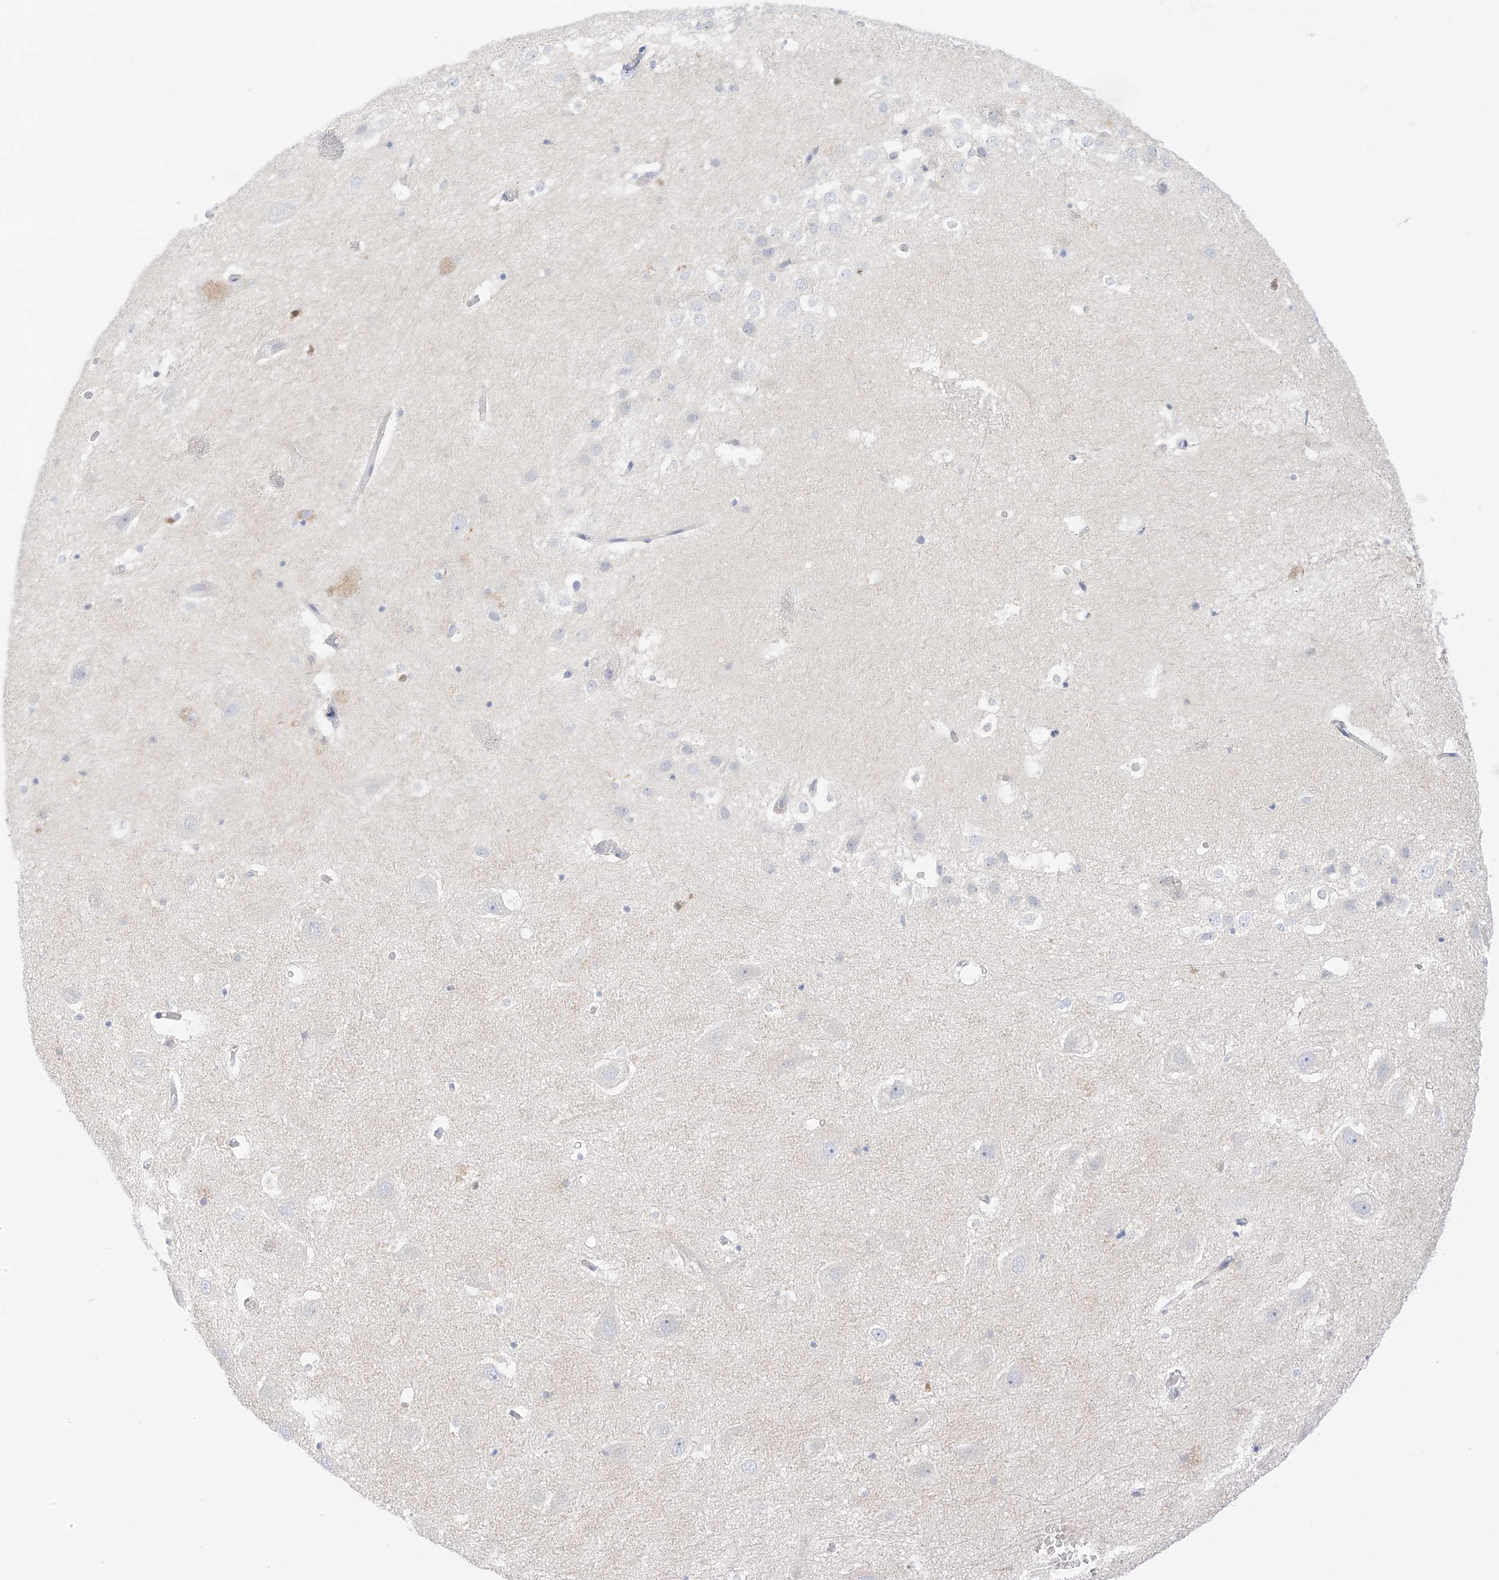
{"staining": {"intensity": "negative", "quantity": "none", "location": "none"}, "tissue": "hippocampus", "cell_type": "Glial cells", "image_type": "normal", "snomed": [{"axis": "morphology", "description": "Normal tissue, NOS"}, {"axis": "topography", "description": "Hippocampus"}], "caption": "A high-resolution image shows immunohistochemistry (IHC) staining of unremarkable hippocampus, which demonstrates no significant expression in glial cells.", "gene": "ST3GAL5", "patient": {"sex": "female", "age": 52}}